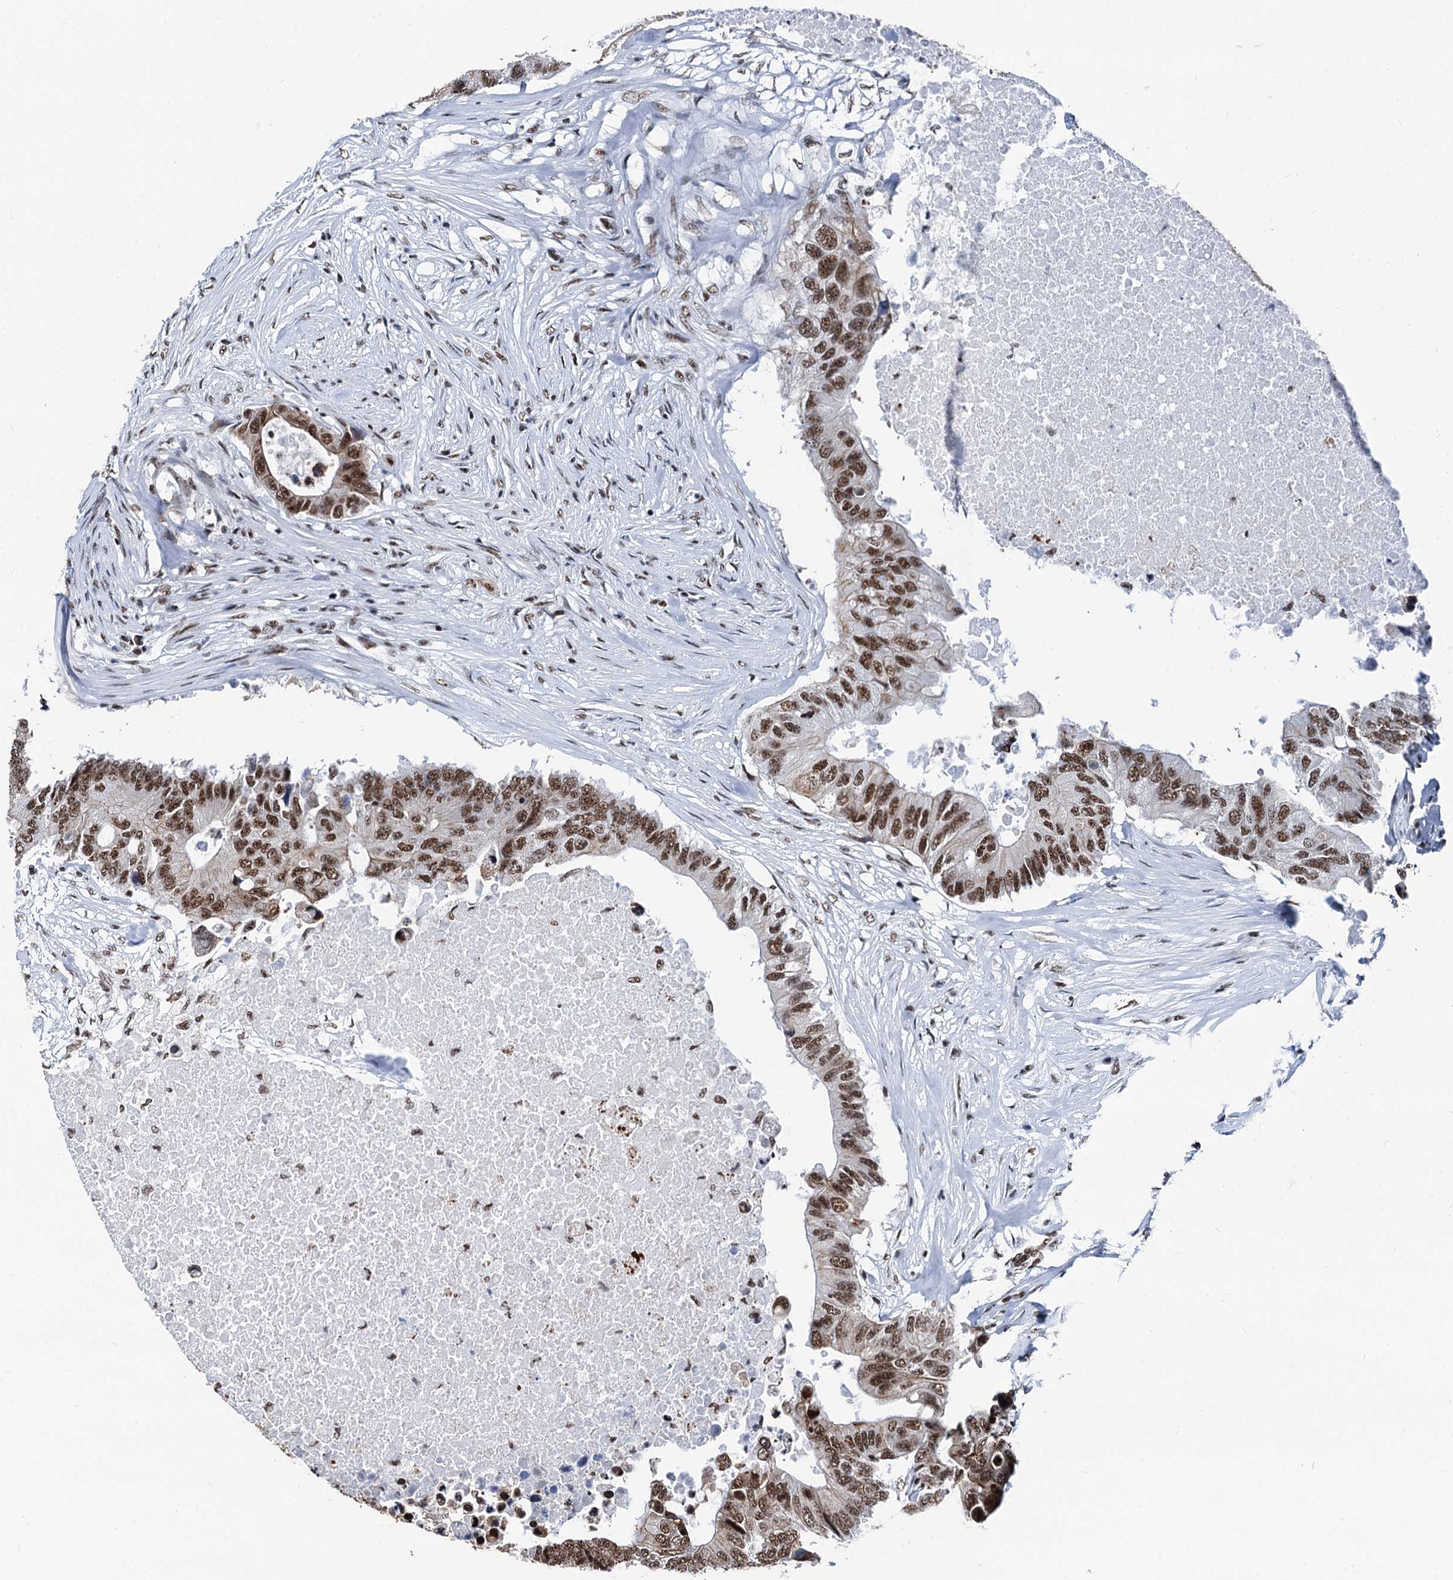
{"staining": {"intensity": "moderate", "quantity": ">75%", "location": "nuclear"}, "tissue": "colorectal cancer", "cell_type": "Tumor cells", "image_type": "cancer", "snomed": [{"axis": "morphology", "description": "Adenocarcinoma, NOS"}, {"axis": "topography", "description": "Colon"}], "caption": "This image shows IHC staining of colorectal adenocarcinoma, with medium moderate nuclear staining in about >75% of tumor cells.", "gene": "DDX23", "patient": {"sex": "male", "age": 71}}